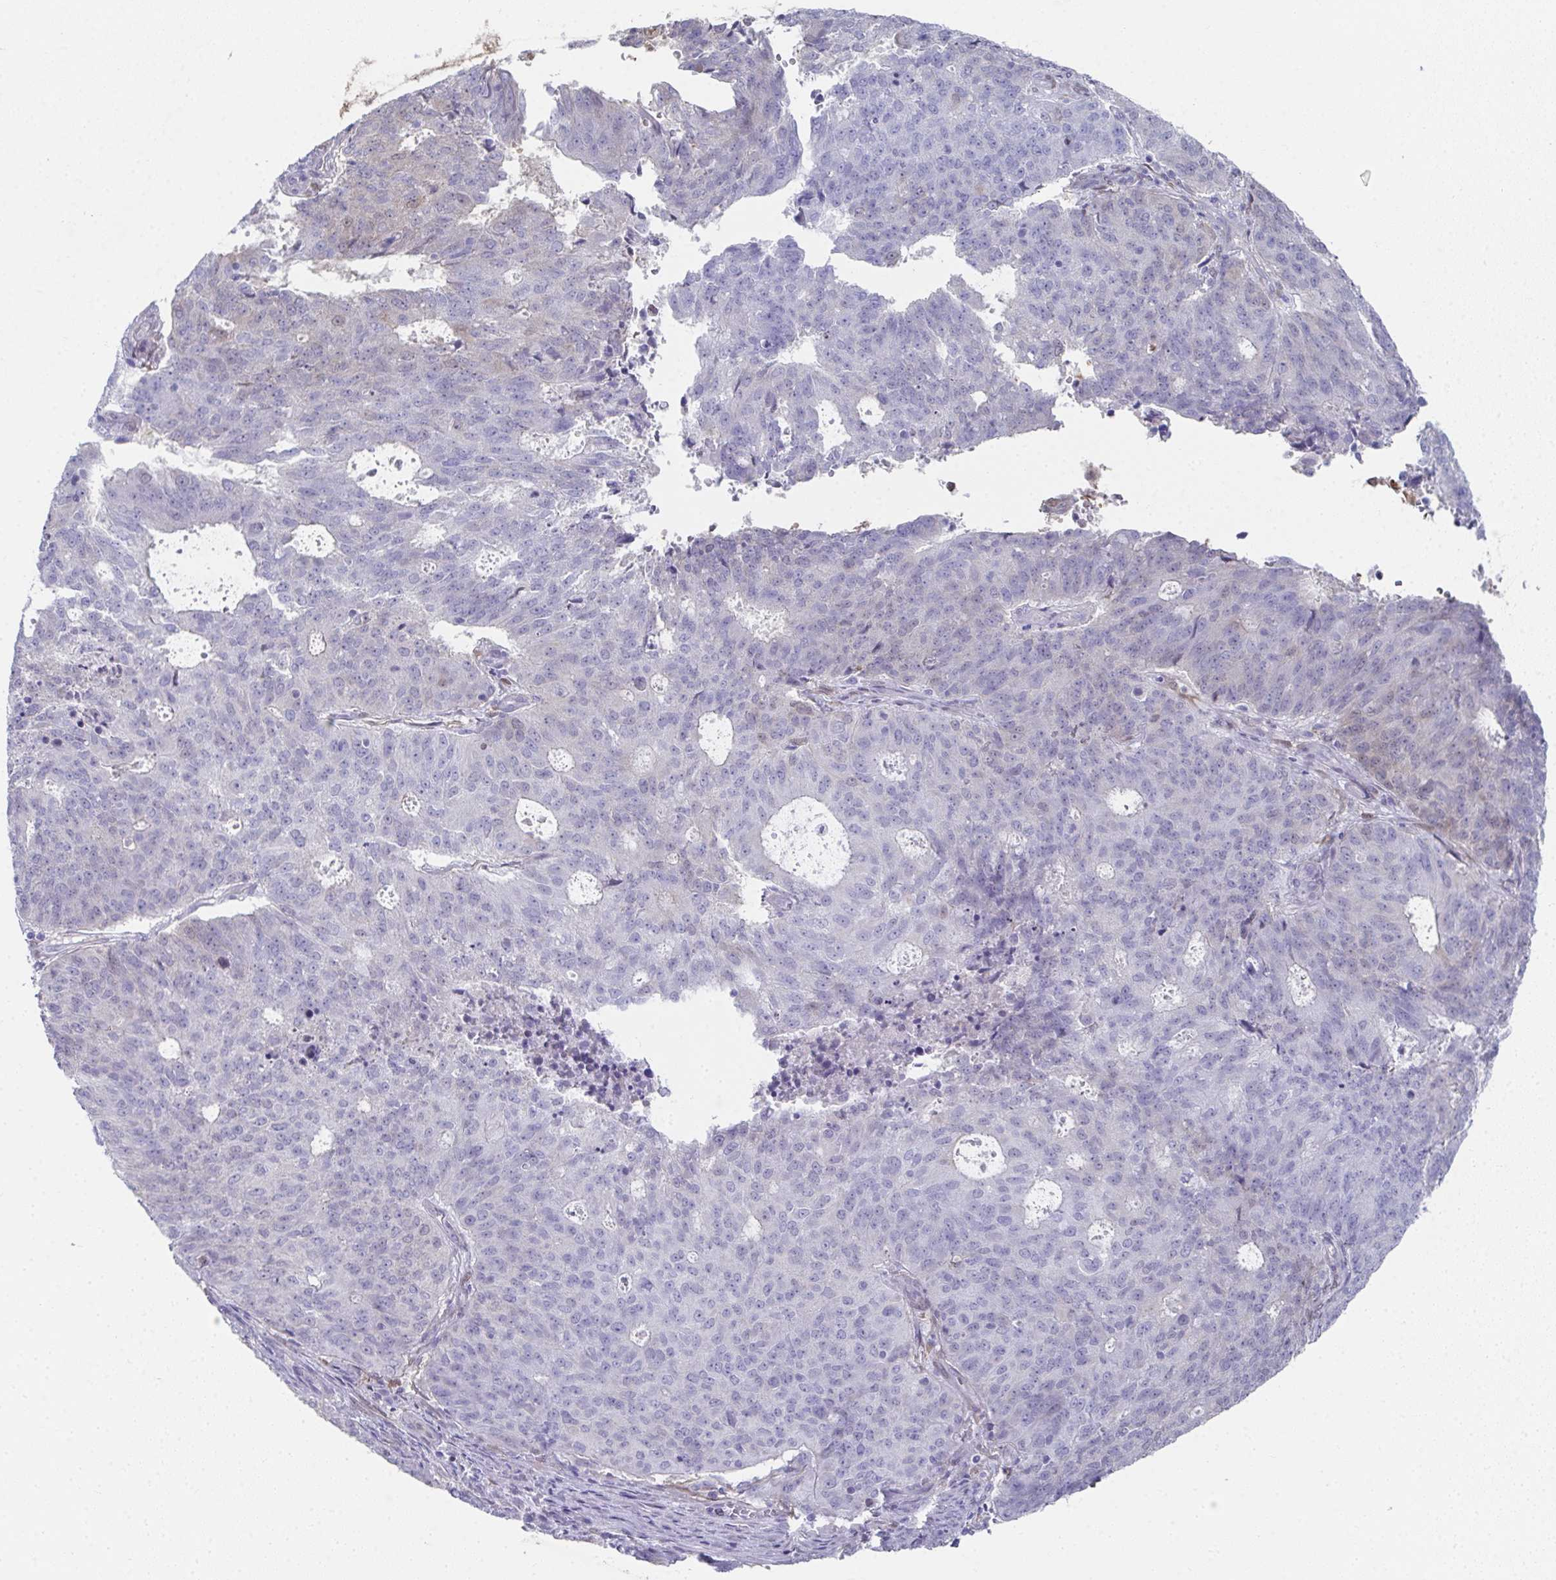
{"staining": {"intensity": "negative", "quantity": "none", "location": "none"}, "tissue": "endometrial cancer", "cell_type": "Tumor cells", "image_type": "cancer", "snomed": [{"axis": "morphology", "description": "Adenocarcinoma, NOS"}, {"axis": "topography", "description": "Endometrium"}], "caption": "Immunohistochemical staining of endometrial cancer (adenocarcinoma) shows no significant expression in tumor cells.", "gene": "RBP1", "patient": {"sex": "female", "age": 82}}